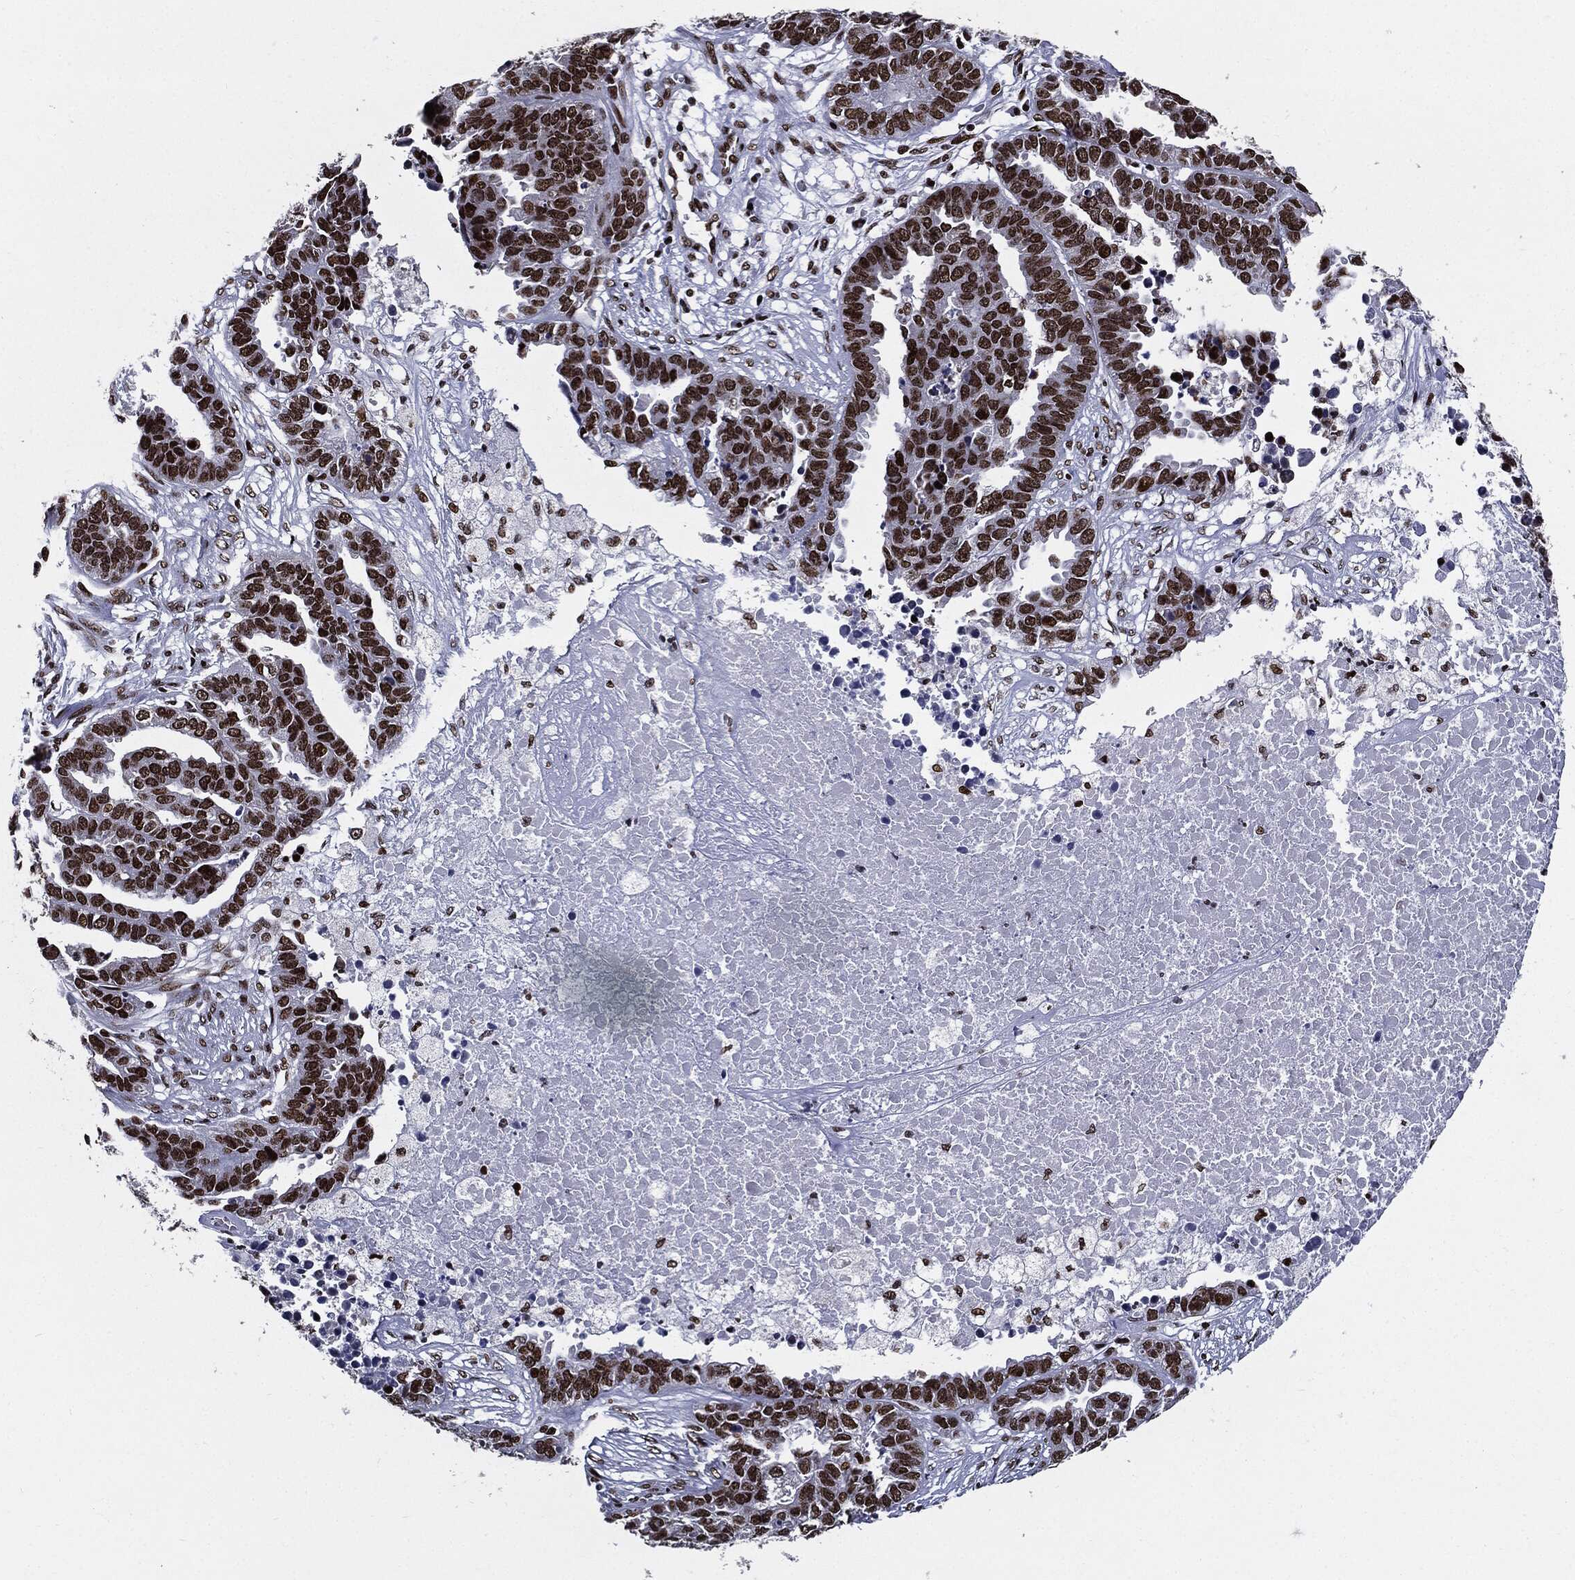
{"staining": {"intensity": "strong", "quantity": ">75%", "location": "nuclear"}, "tissue": "ovarian cancer", "cell_type": "Tumor cells", "image_type": "cancer", "snomed": [{"axis": "morphology", "description": "Cystadenocarcinoma, serous, NOS"}, {"axis": "topography", "description": "Ovary"}], "caption": "Immunohistochemical staining of ovarian cancer (serous cystadenocarcinoma) exhibits strong nuclear protein staining in approximately >75% of tumor cells. The protein of interest is stained brown, and the nuclei are stained in blue (DAB (3,3'-diaminobenzidine) IHC with brightfield microscopy, high magnification).", "gene": "ZFP91", "patient": {"sex": "female", "age": 87}}